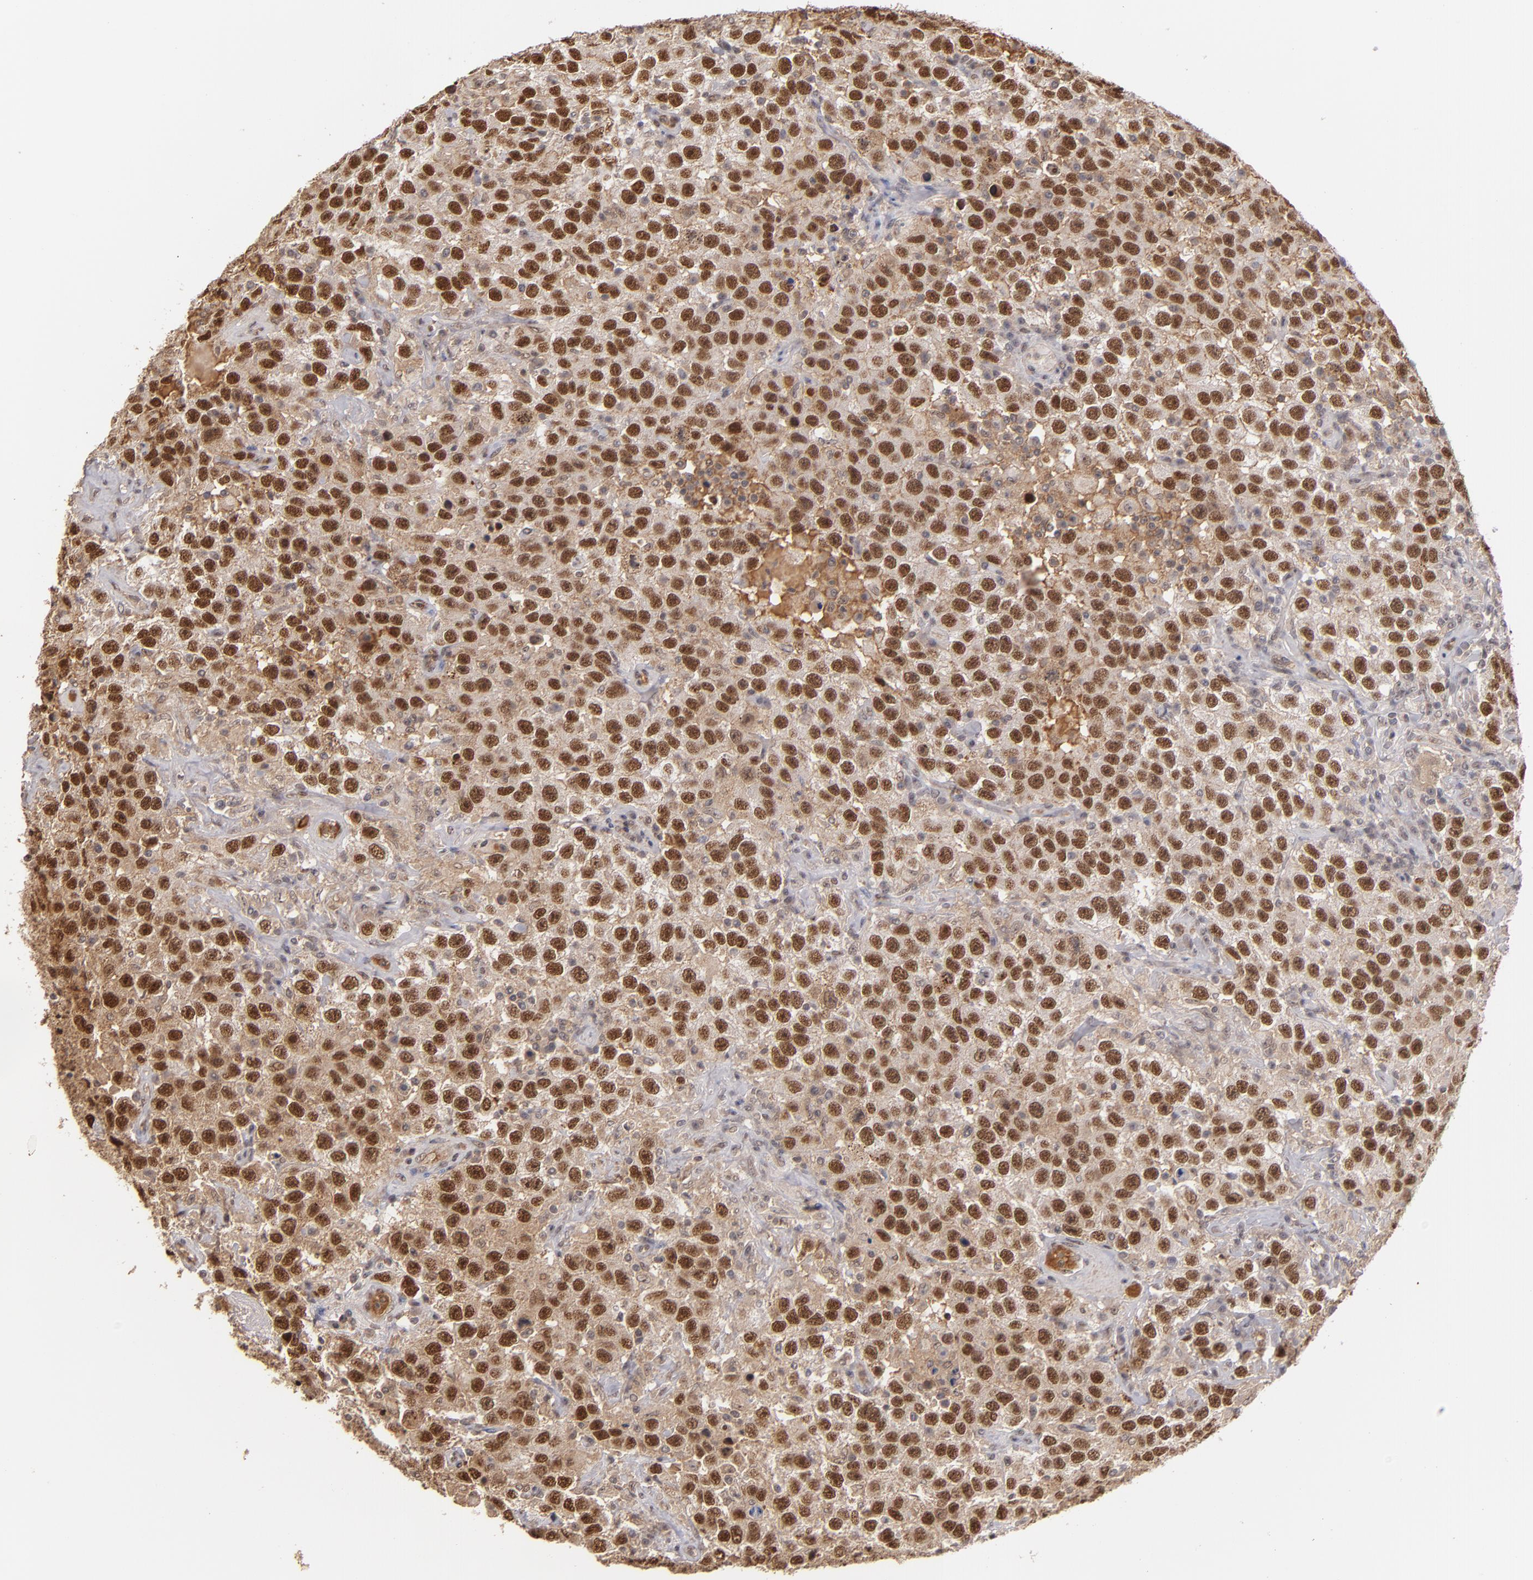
{"staining": {"intensity": "moderate", "quantity": ">75%", "location": "nuclear"}, "tissue": "testis cancer", "cell_type": "Tumor cells", "image_type": "cancer", "snomed": [{"axis": "morphology", "description": "Seminoma, NOS"}, {"axis": "topography", "description": "Testis"}], "caption": "There is medium levels of moderate nuclear positivity in tumor cells of testis cancer (seminoma), as demonstrated by immunohistochemical staining (brown color).", "gene": "ZNF234", "patient": {"sex": "male", "age": 41}}